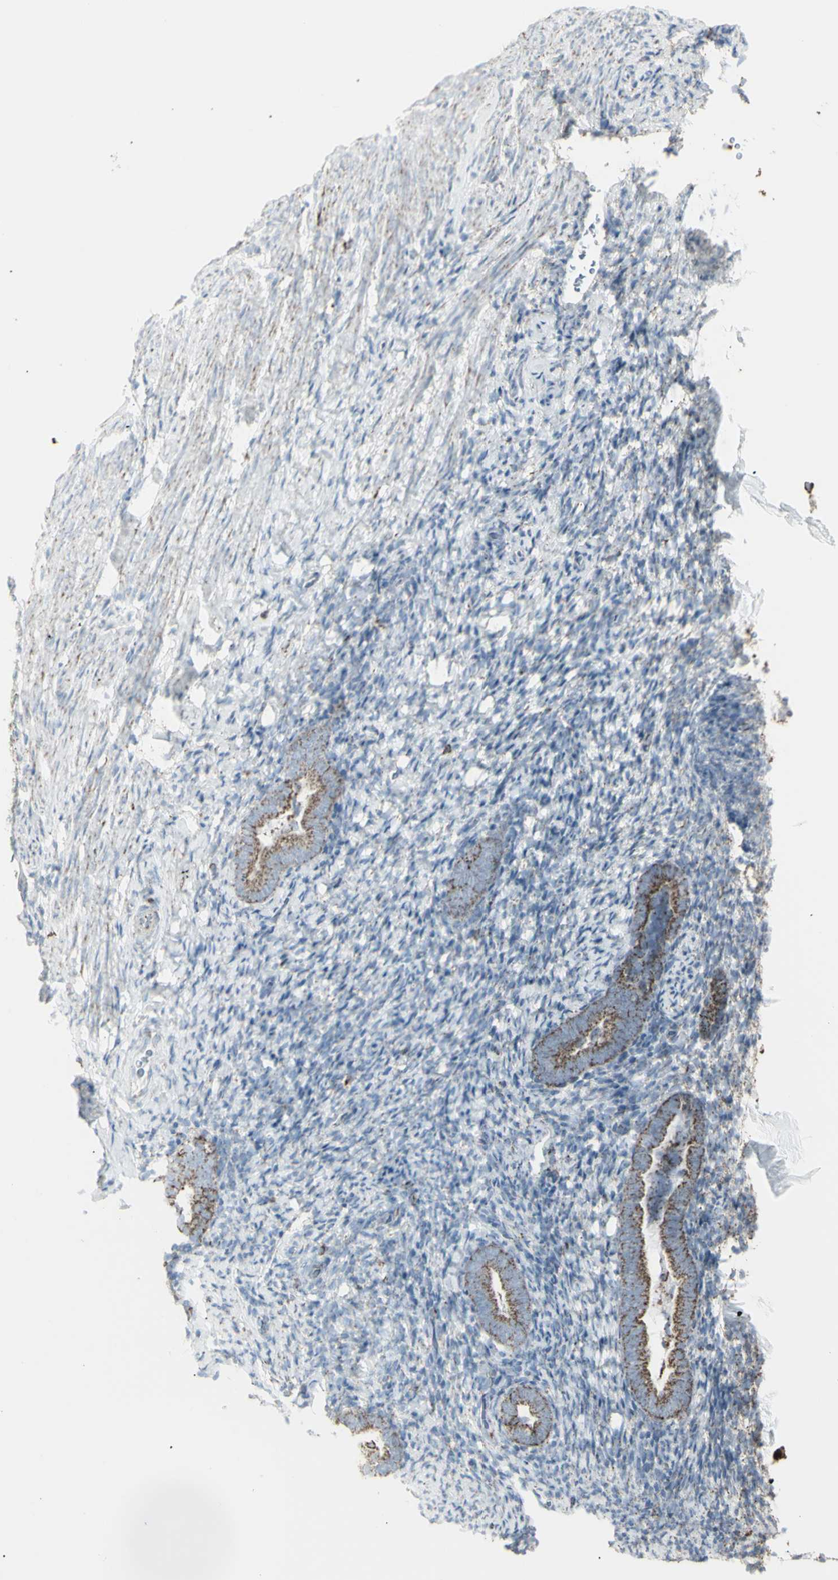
{"staining": {"intensity": "moderate", "quantity": "25%-75%", "location": "cytoplasmic/membranous"}, "tissue": "endometrium", "cell_type": "Cells in endometrial stroma", "image_type": "normal", "snomed": [{"axis": "morphology", "description": "Normal tissue, NOS"}, {"axis": "topography", "description": "Endometrium"}], "caption": "Immunohistochemical staining of normal human endometrium demonstrates moderate cytoplasmic/membranous protein staining in approximately 25%-75% of cells in endometrial stroma. (DAB IHC with brightfield microscopy, high magnification).", "gene": "PLGRKT", "patient": {"sex": "female", "age": 51}}